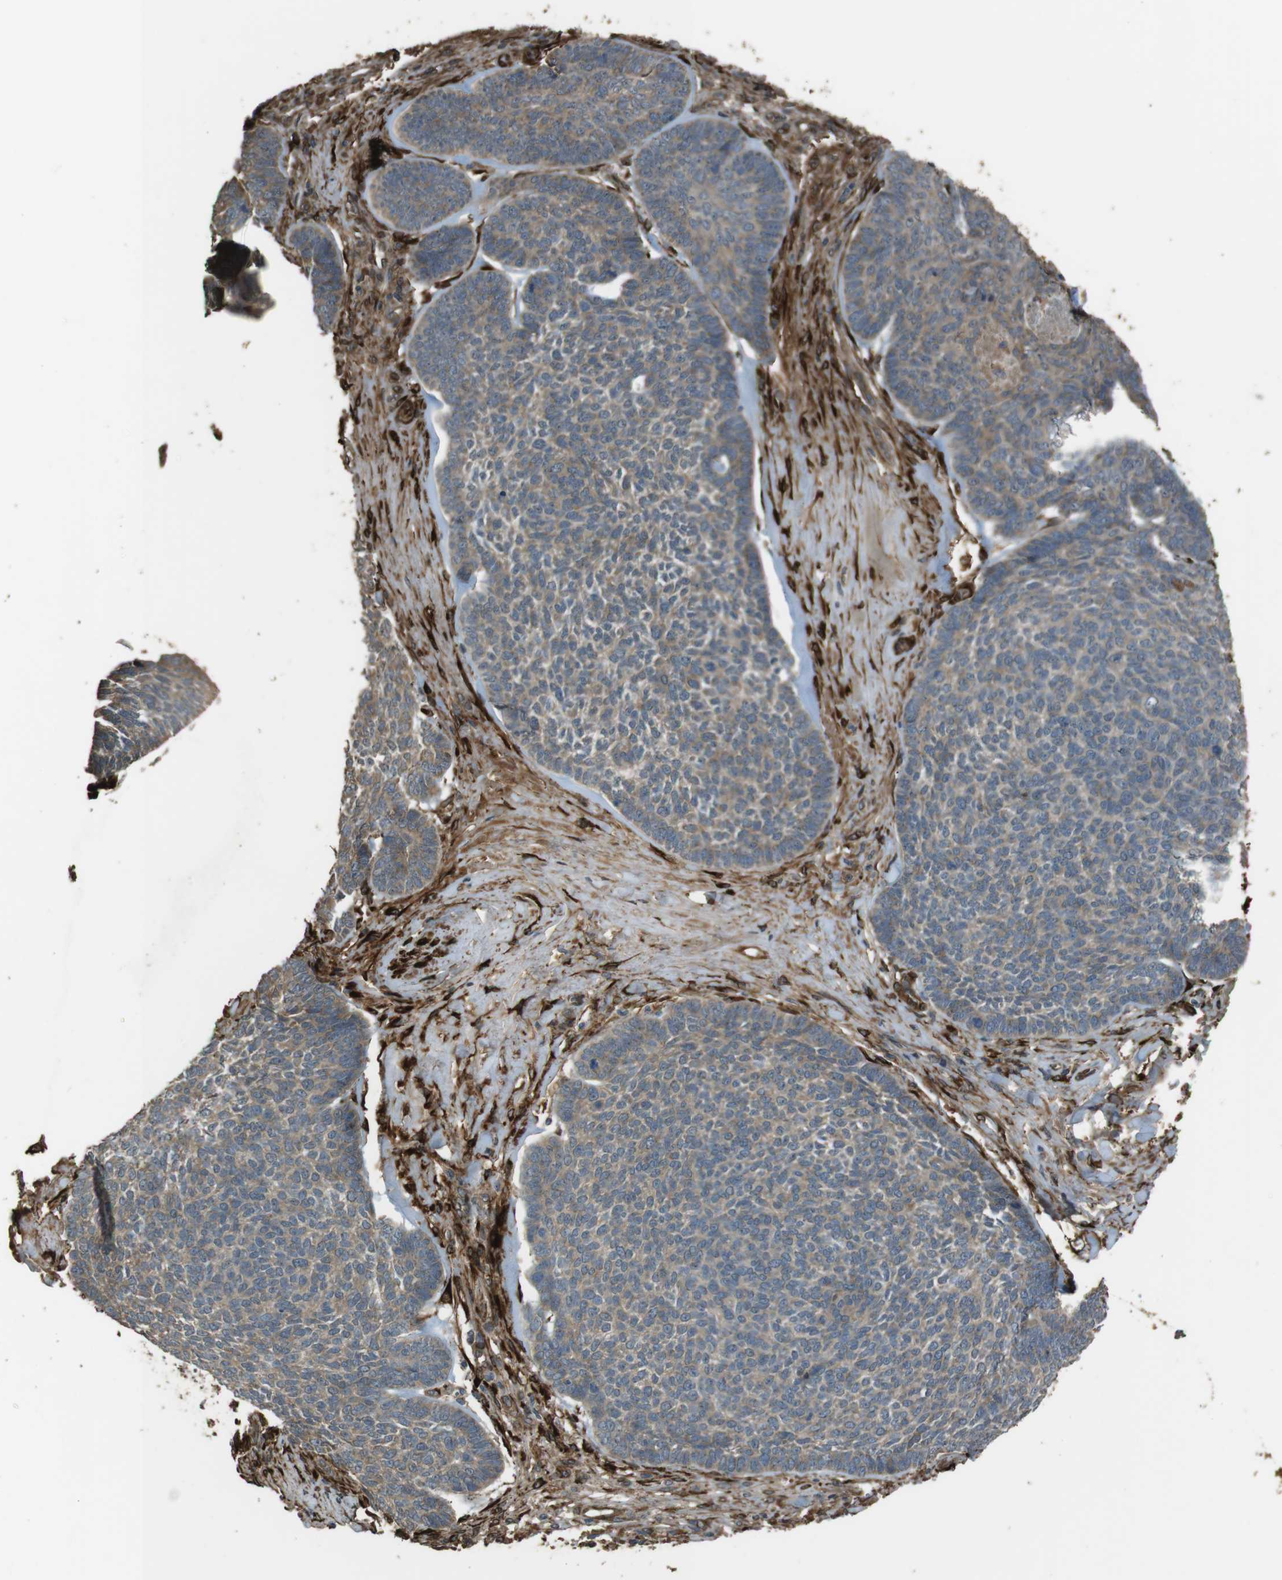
{"staining": {"intensity": "weak", "quantity": ">75%", "location": "cytoplasmic/membranous"}, "tissue": "skin cancer", "cell_type": "Tumor cells", "image_type": "cancer", "snomed": [{"axis": "morphology", "description": "Basal cell carcinoma"}, {"axis": "topography", "description": "Skin"}], "caption": "The immunohistochemical stain labels weak cytoplasmic/membranous positivity in tumor cells of skin cancer tissue. (DAB IHC with brightfield microscopy, high magnification).", "gene": "MSRB3", "patient": {"sex": "male", "age": 84}}